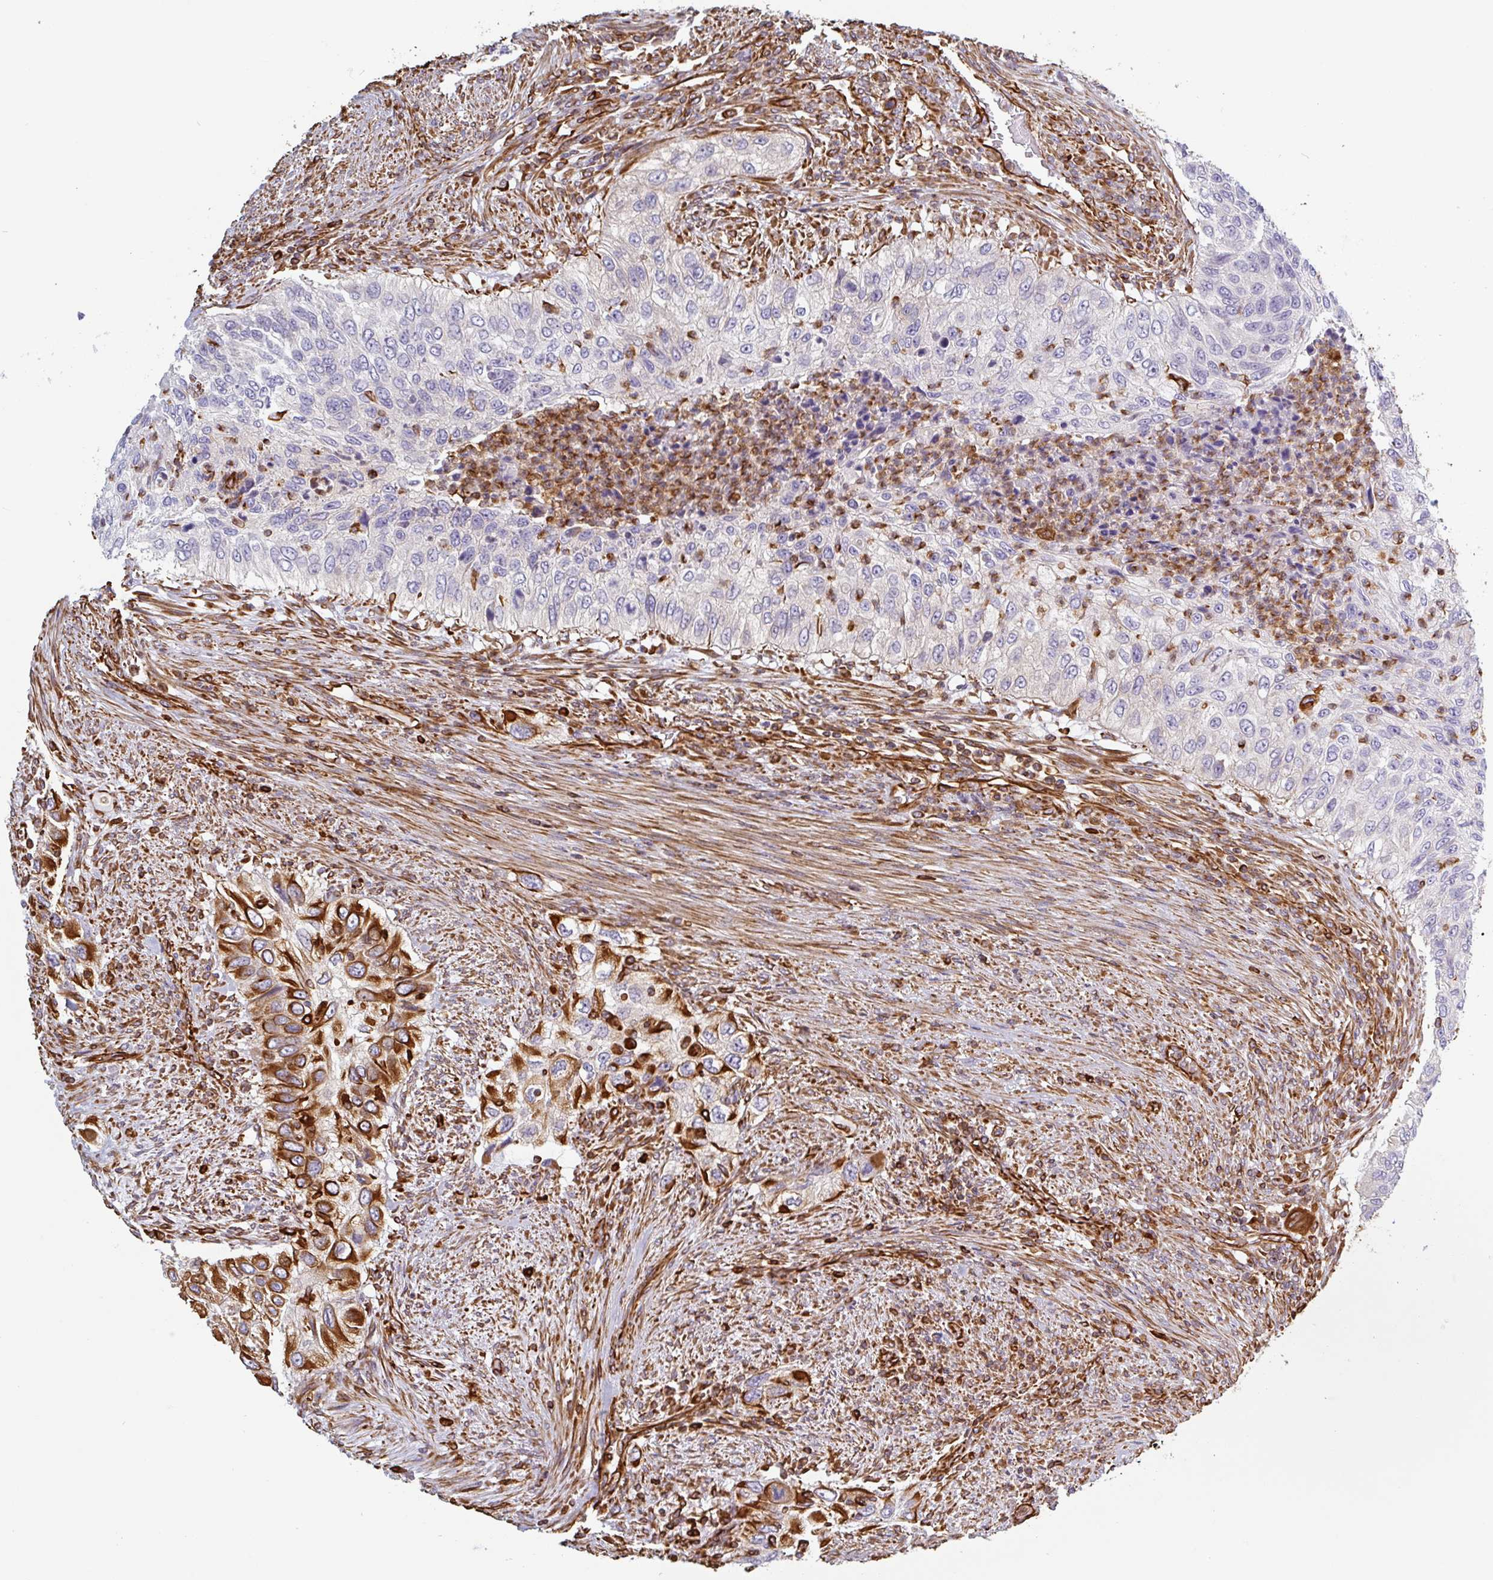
{"staining": {"intensity": "negative", "quantity": "none", "location": "none"}, "tissue": "urothelial cancer", "cell_type": "Tumor cells", "image_type": "cancer", "snomed": [{"axis": "morphology", "description": "Urothelial carcinoma, High grade"}, {"axis": "topography", "description": "Urinary bladder"}], "caption": "Human high-grade urothelial carcinoma stained for a protein using IHC exhibits no positivity in tumor cells.", "gene": "PPFIA1", "patient": {"sex": "female", "age": 60}}